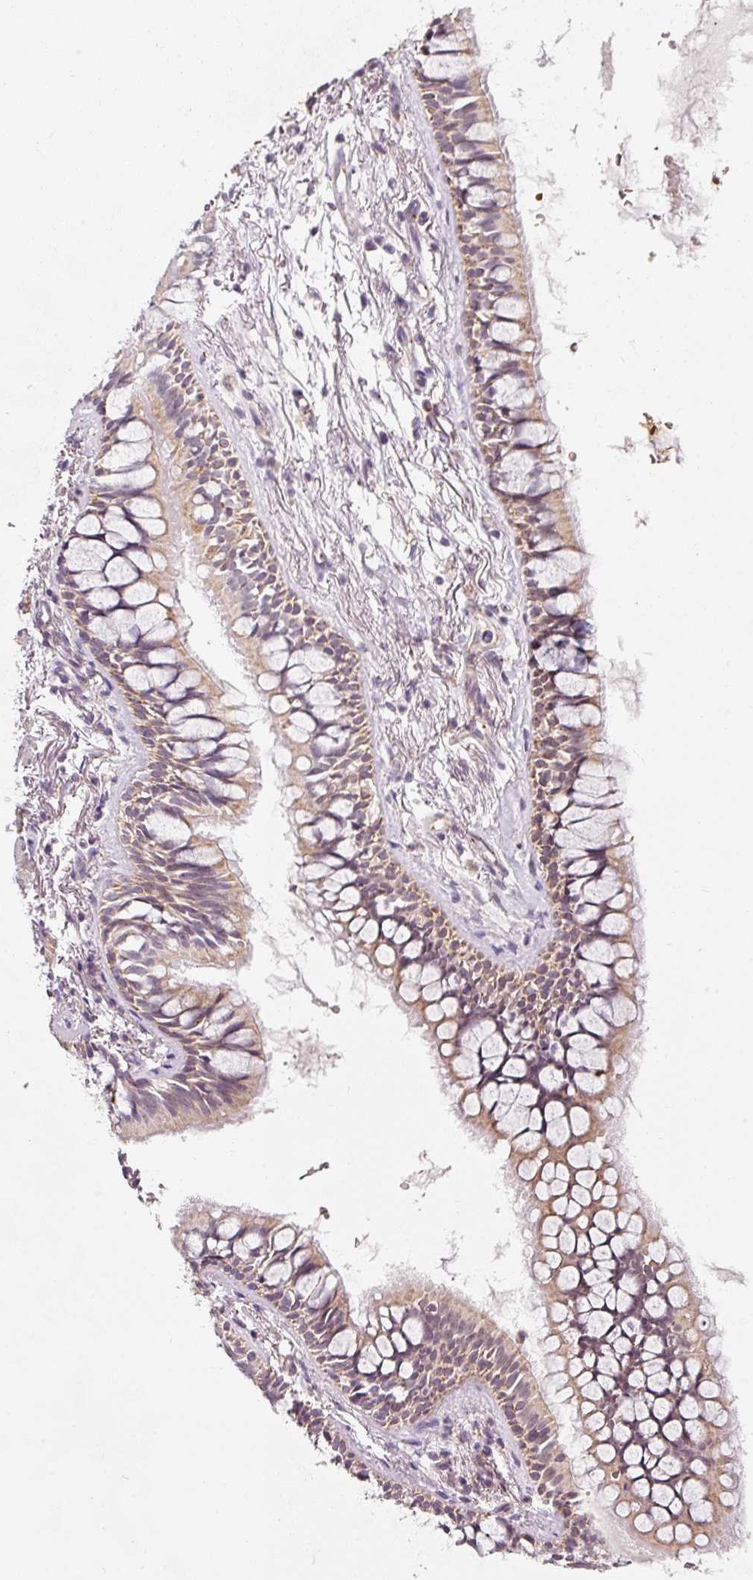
{"staining": {"intensity": "negative", "quantity": "none", "location": "none"}, "tissue": "adipose tissue", "cell_type": "Adipocytes", "image_type": "normal", "snomed": [{"axis": "morphology", "description": "Normal tissue, NOS"}, {"axis": "topography", "description": "Bronchus"}], "caption": "Adipocytes are negative for protein expression in unremarkable human adipose tissue. The staining was performed using DAB to visualize the protein expression in brown, while the nuclei were stained in blue with hematoxylin (Magnification: 20x).", "gene": "ZNF460", "patient": {"sex": "male", "age": 70}}